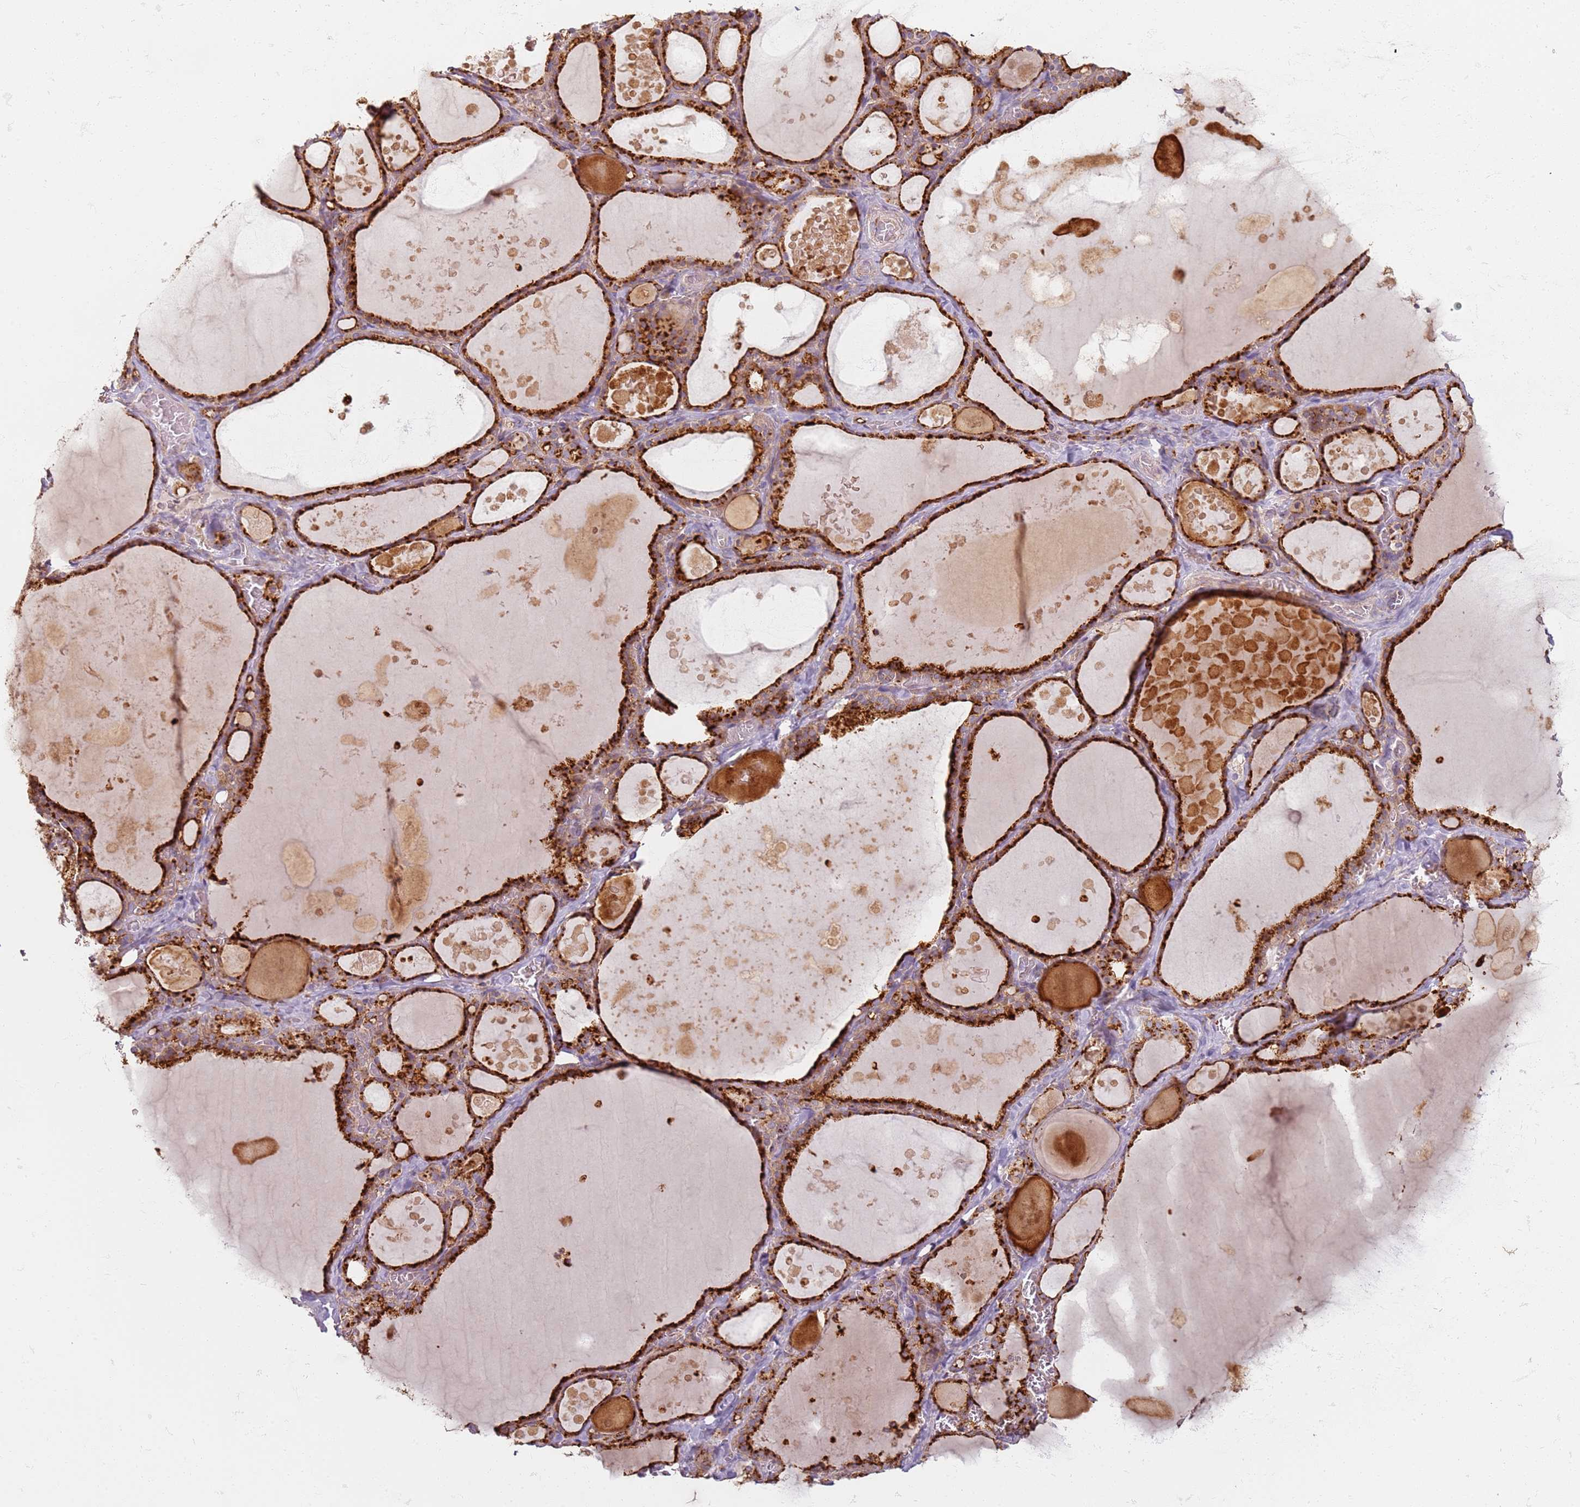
{"staining": {"intensity": "strong", "quantity": ">75%", "location": "cytoplasmic/membranous"}, "tissue": "thyroid gland", "cell_type": "Glandular cells", "image_type": "normal", "snomed": [{"axis": "morphology", "description": "Normal tissue, NOS"}, {"axis": "topography", "description": "Thyroid gland"}], "caption": "Immunohistochemical staining of benign thyroid gland displays >75% levels of strong cytoplasmic/membranous protein staining in about >75% of glandular cells. (DAB (3,3'-diaminobenzidine) = brown stain, brightfield microscopy at high magnification).", "gene": "PROKR2", "patient": {"sex": "male", "age": 56}}